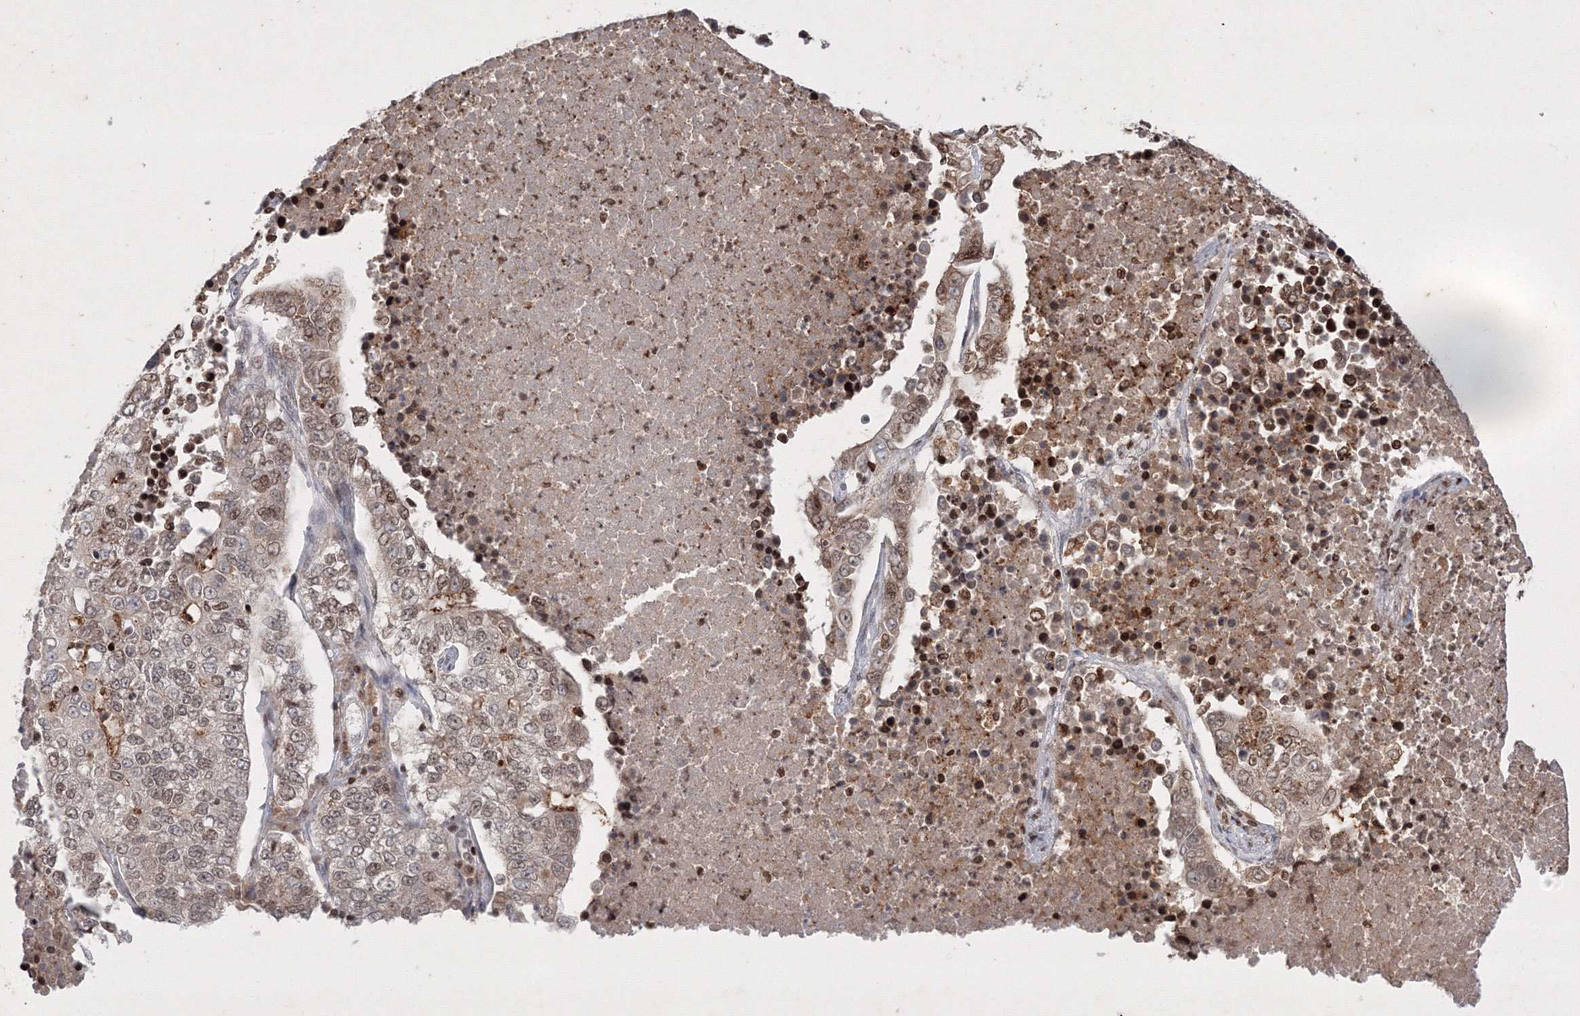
{"staining": {"intensity": "weak", "quantity": "25%-75%", "location": "nuclear"}, "tissue": "lung cancer", "cell_type": "Tumor cells", "image_type": "cancer", "snomed": [{"axis": "morphology", "description": "Adenocarcinoma, NOS"}, {"axis": "topography", "description": "Lung"}], "caption": "The micrograph displays immunohistochemical staining of lung cancer (adenocarcinoma). There is weak nuclear staining is appreciated in about 25%-75% of tumor cells. Immunohistochemistry stains the protein of interest in brown and the nuclei are stained blue.", "gene": "TAB1", "patient": {"sex": "male", "age": 49}}